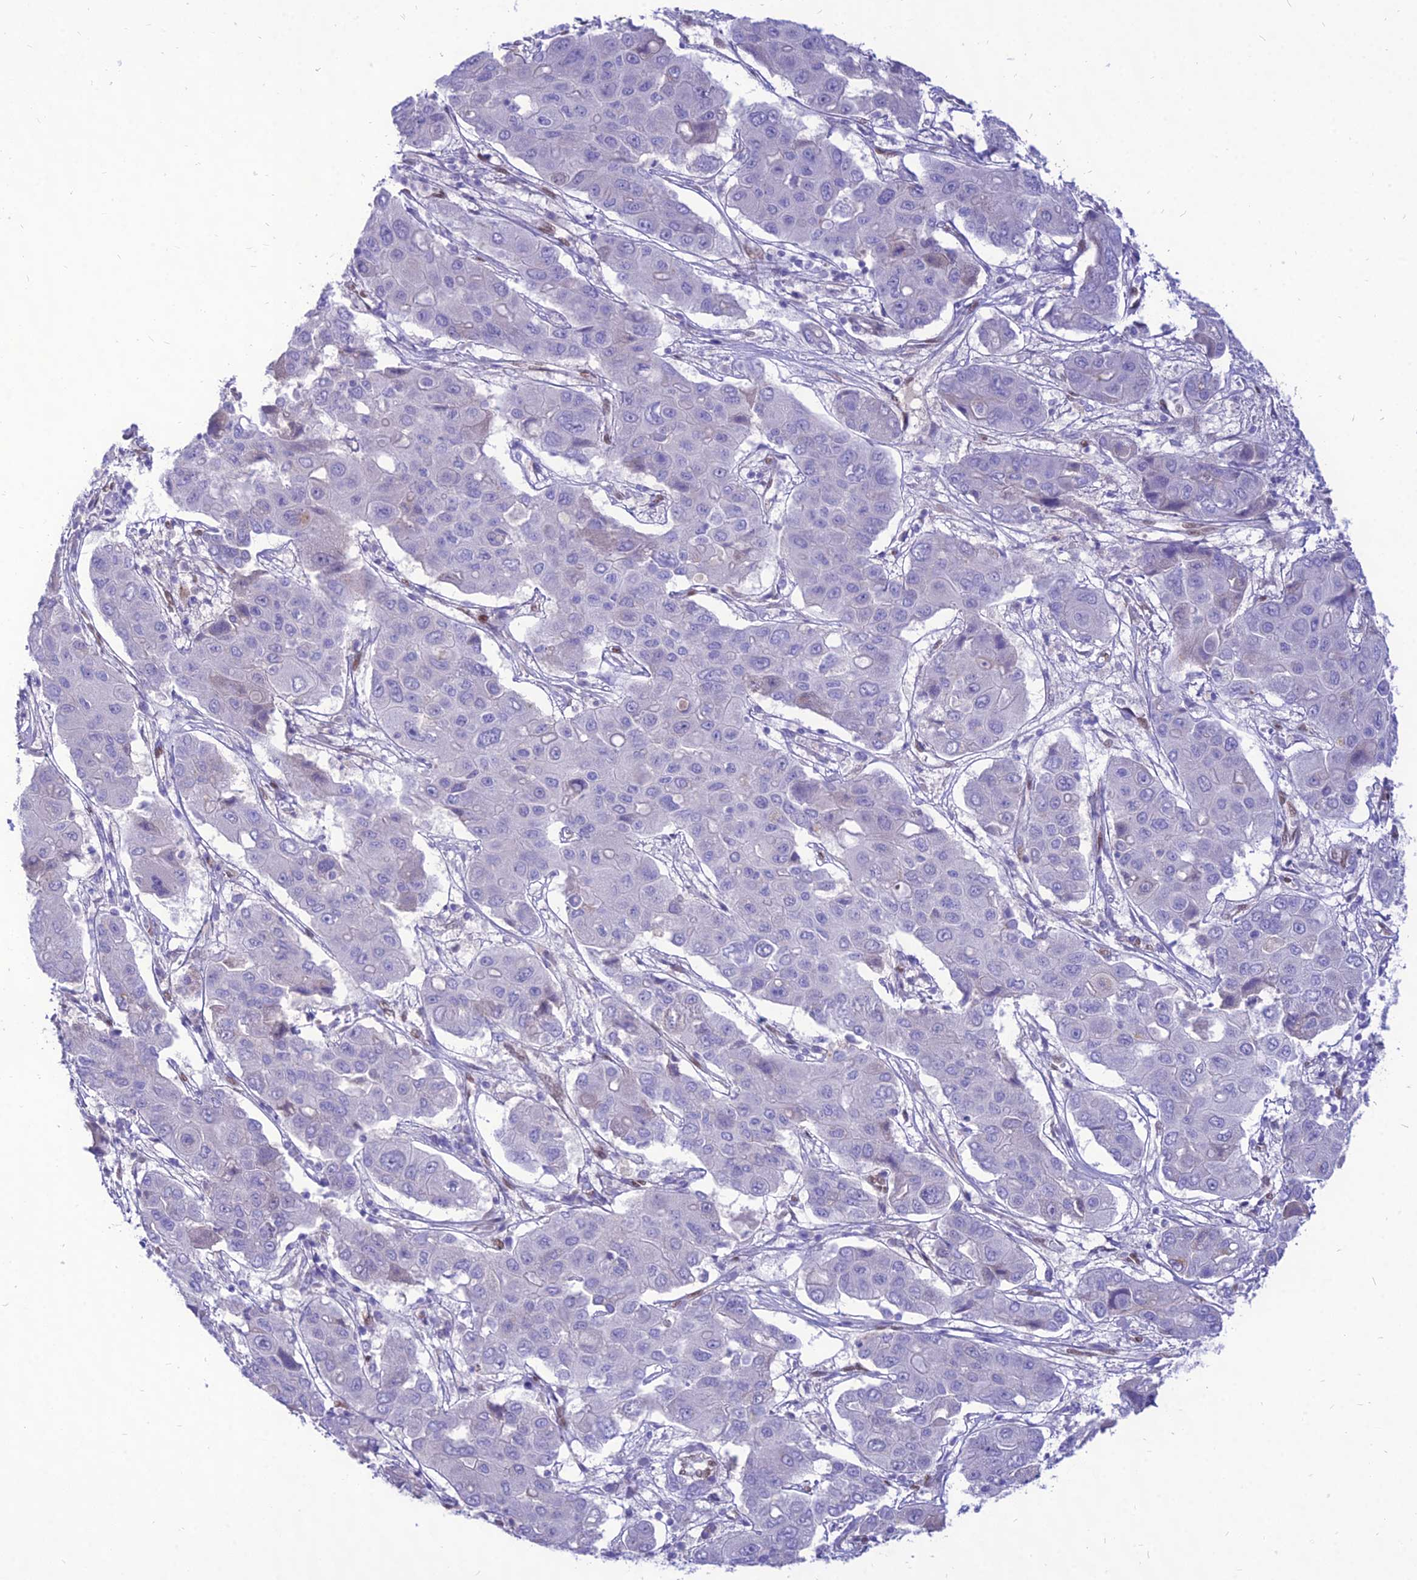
{"staining": {"intensity": "negative", "quantity": "none", "location": "none"}, "tissue": "liver cancer", "cell_type": "Tumor cells", "image_type": "cancer", "snomed": [{"axis": "morphology", "description": "Cholangiocarcinoma"}, {"axis": "topography", "description": "Liver"}], "caption": "IHC histopathology image of neoplastic tissue: human liver cholangiocarcinoma stained with DAB (3,3'-diaminobenzidine) displays no significant protein expression in tumor cells.", "gene": "NOVA2", "patient": {"sex": "male", "age": 67}}